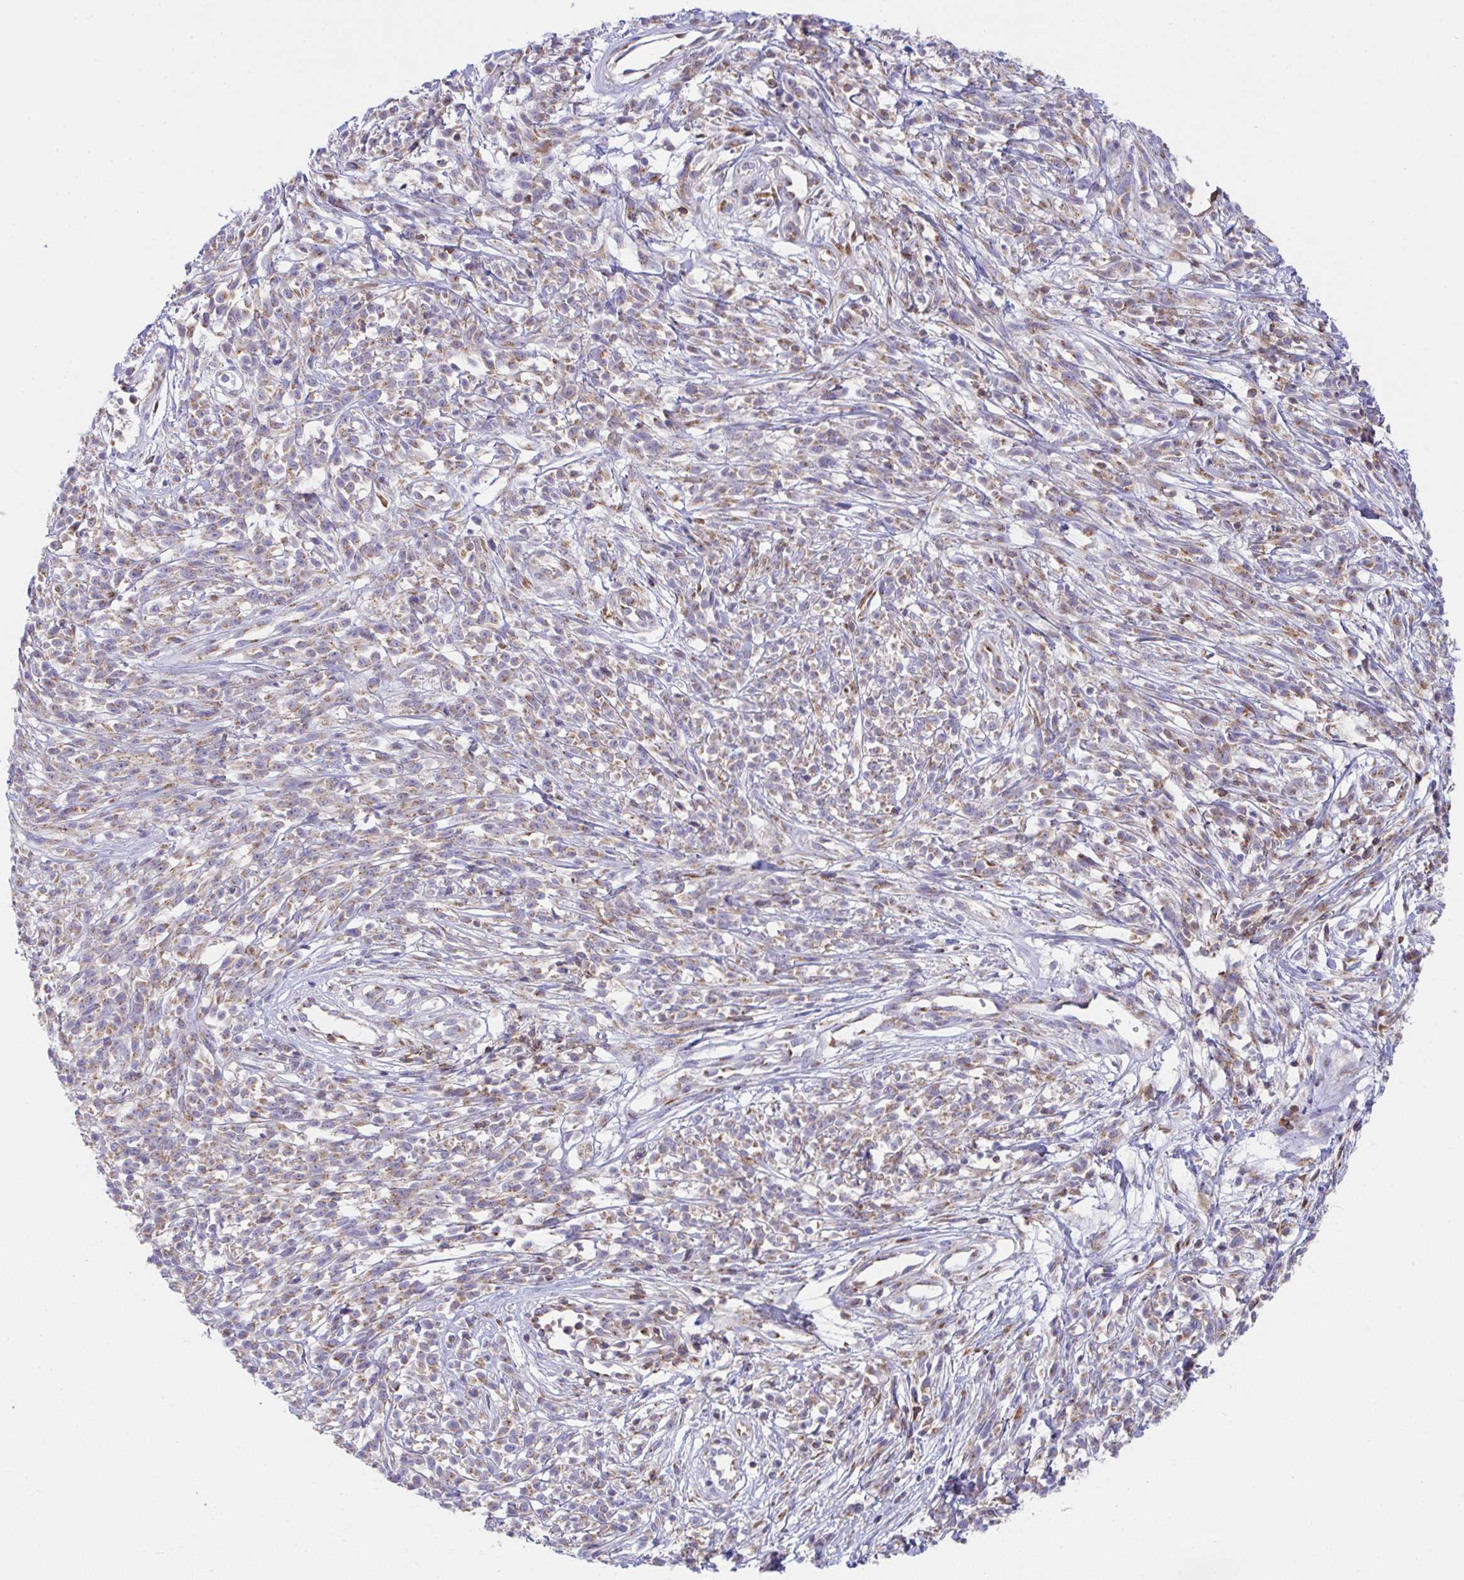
{"staining": {"intensity": "moderate", "quantity": ">75%", "location": "cytoplasmic/membranous"}, "tissue": "melanoma", "cell_type": "Tumor cells", "image_type": "cancer", "snomed": [{"axis": "morphology", "description": "Malignant melanoma, NOS"}, {"axis": "topography", "description": "Skin"}, {"axis": "topography", "description": "Skin of trunk"}], "caption": "Melanoma stained with a protein marker reveals moderate staining in tumor cells.", "gene": "MIA3", "patient": {"sex": "male", "age": 74}}